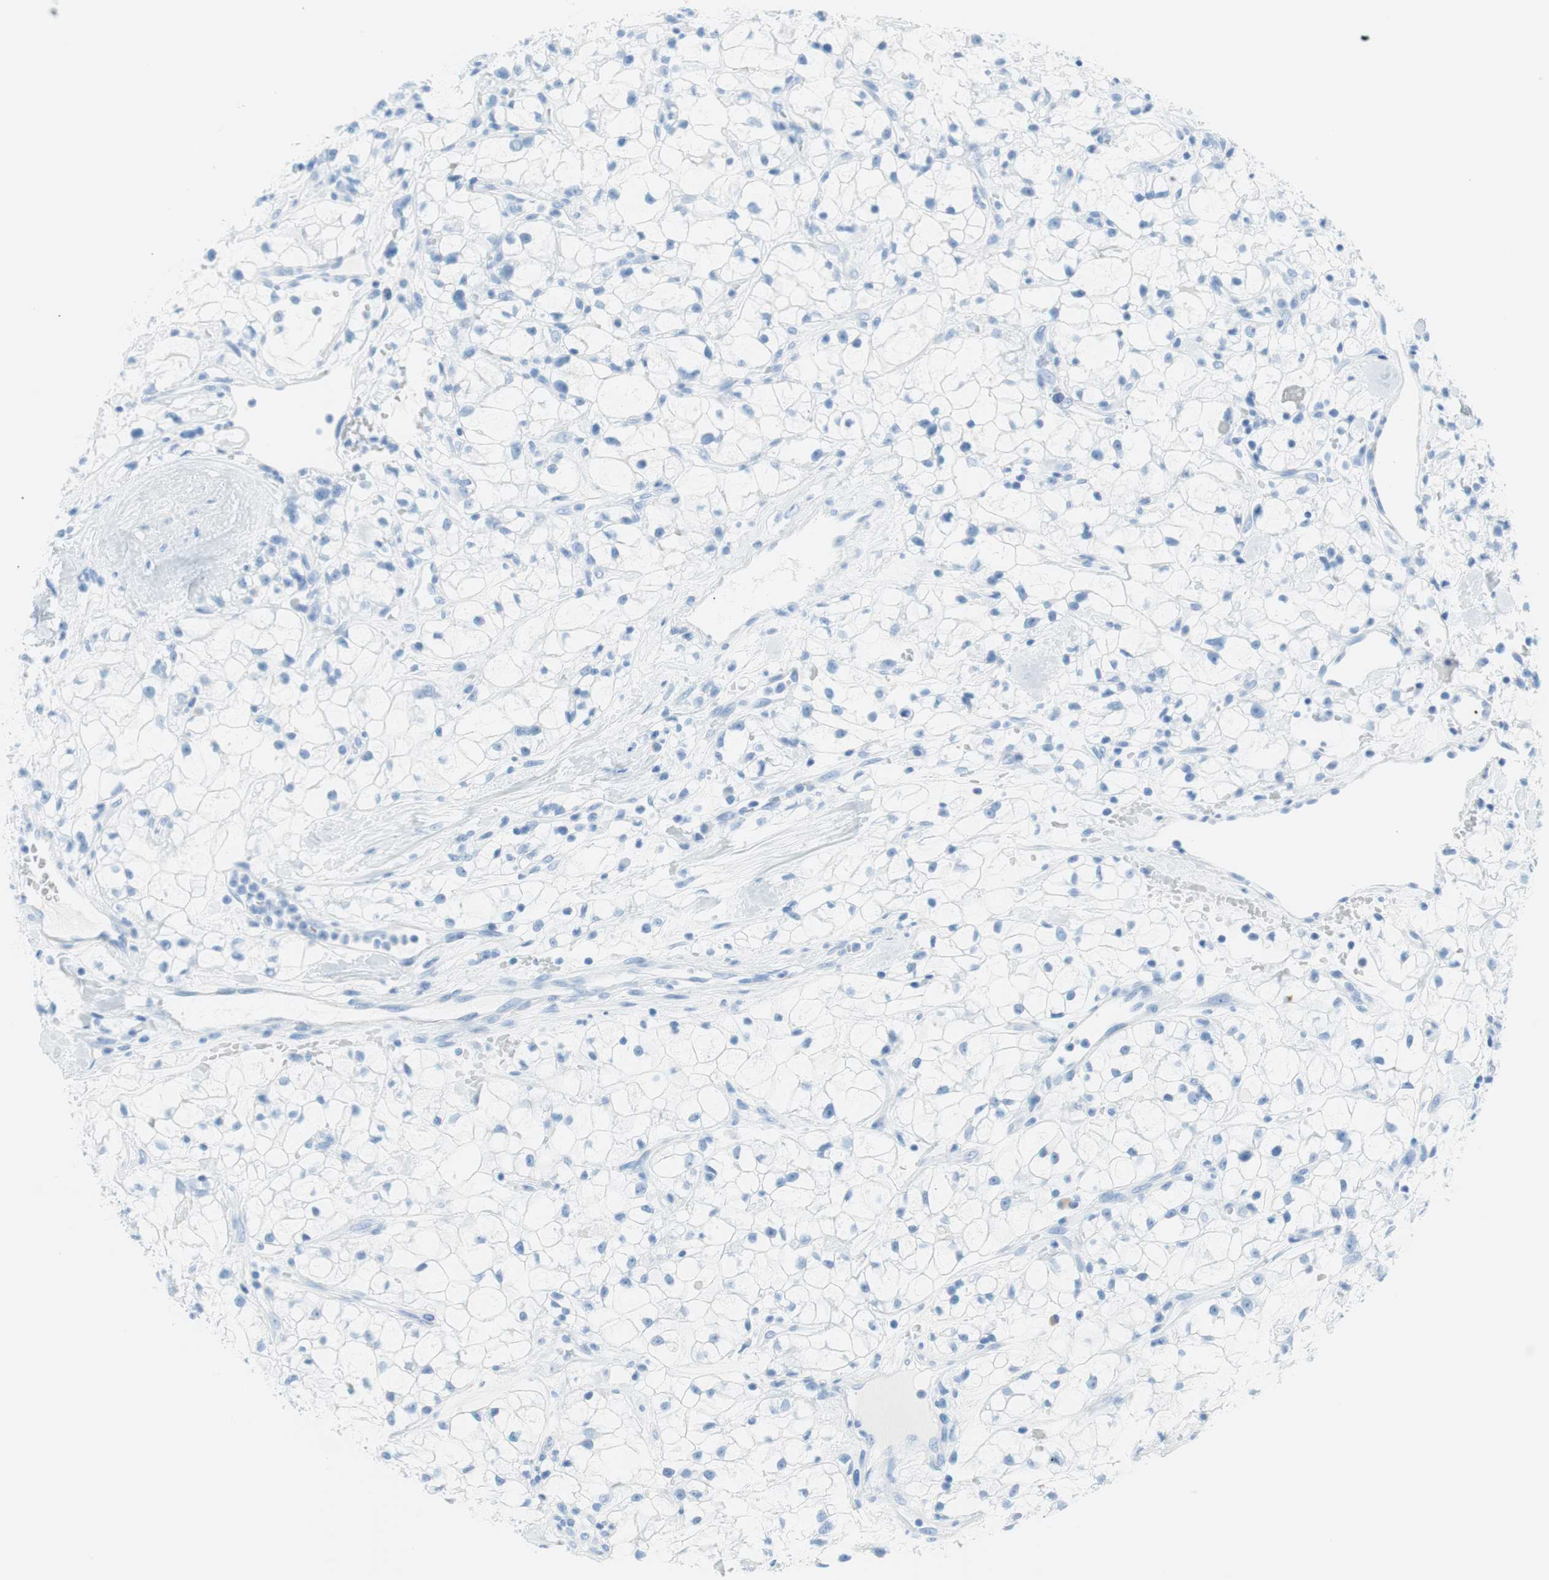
{"staining": {"intensity": "negative", "quantity": "none", "location": "none"}, "tissue": "renal cancer", "cell_type": "Tumor cells", "image_type": "cancer", "snomed": [{"axis": "morphology", "description": "Adenocarcinoma, NOS"}, {"axis": "topography", "description": "Kidney"}], "caption": "This is an immunohistochemistry photomicrograph of renal cancer (adenocarcinoma). There is no positivity in tumor cells.", "gene": "MYH1", "patient": {"sex": "female", "age": 60}}